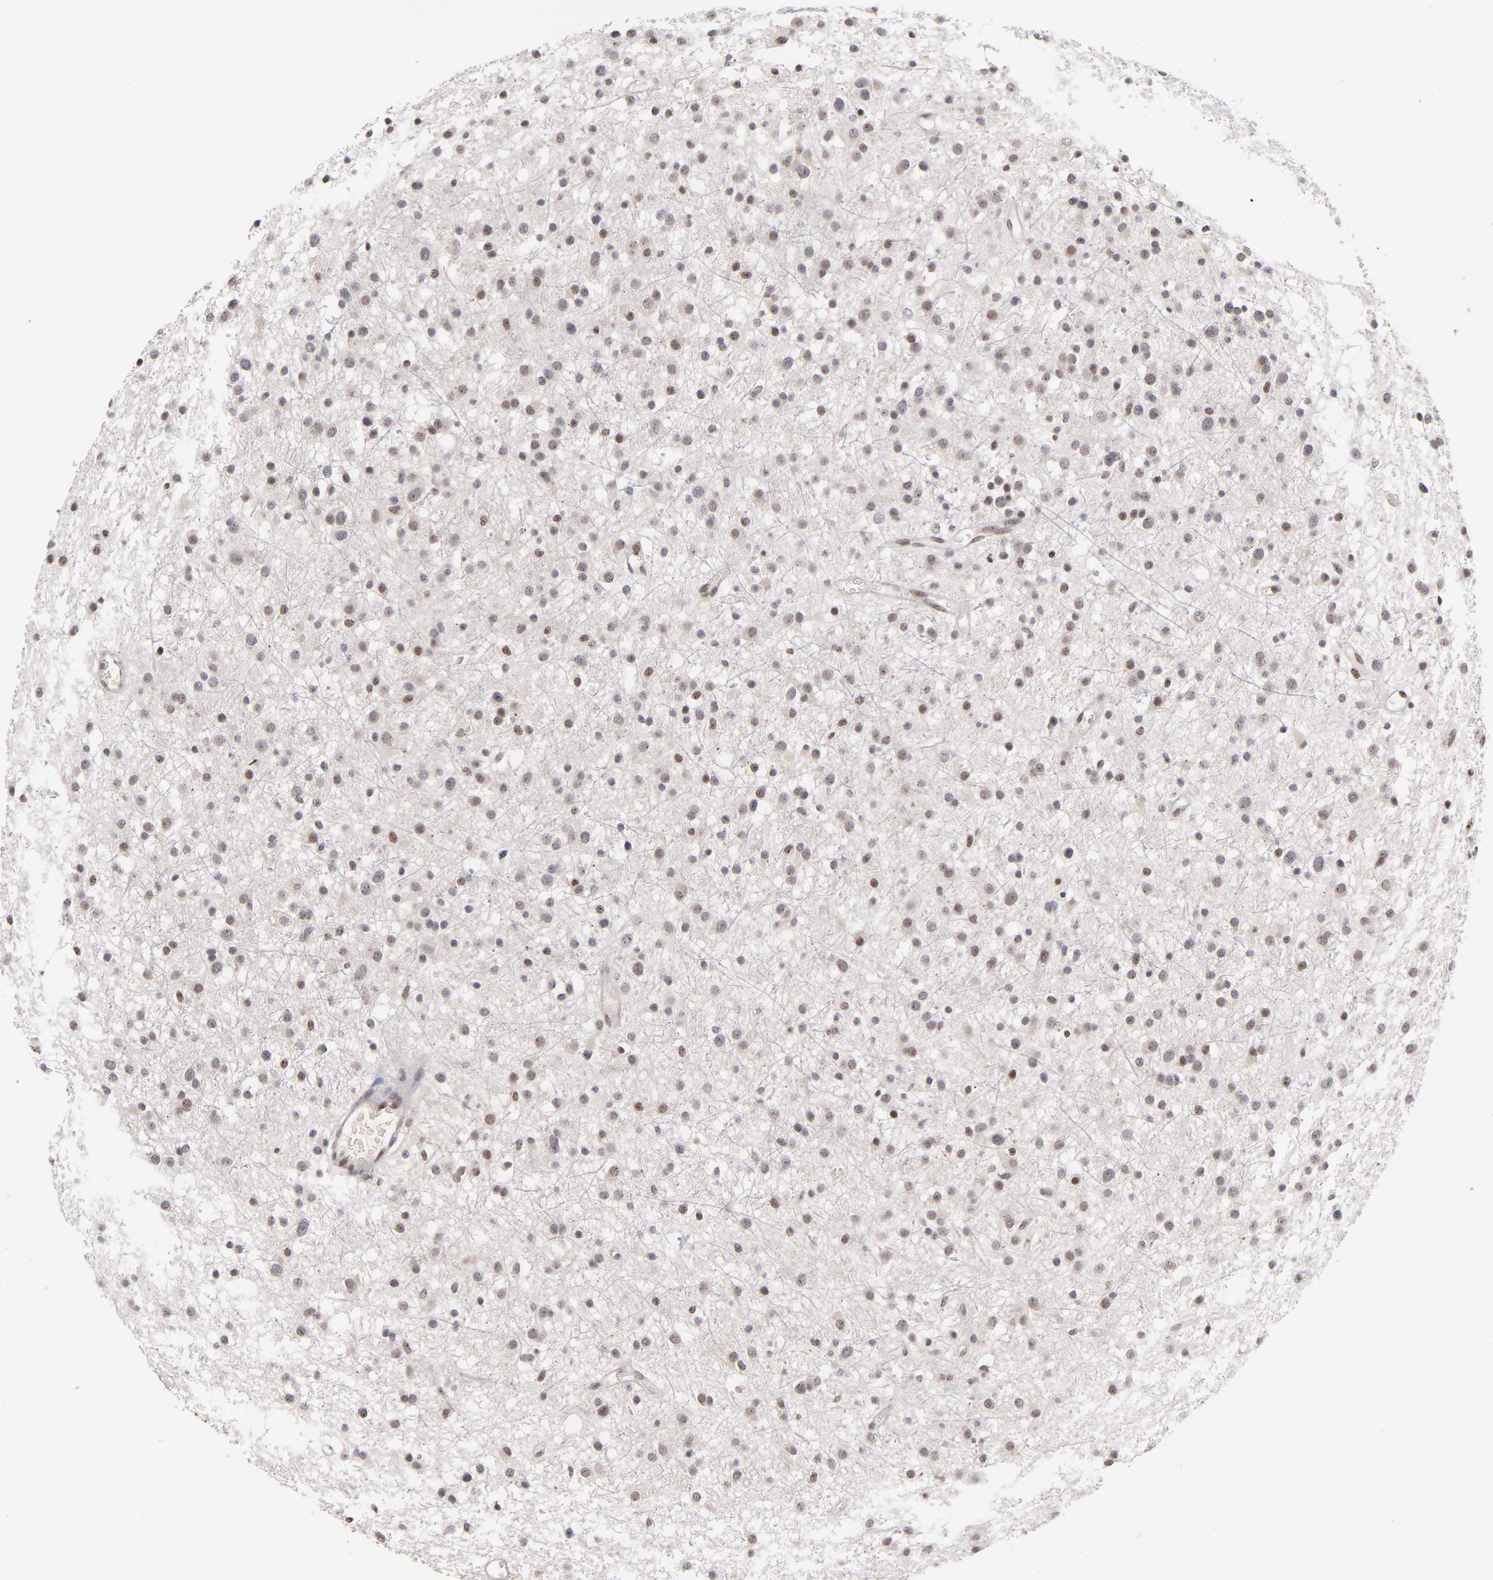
{"staining": {"intensity": "moderate", "quantity": "25%-75%", "location": "nuclear"}, "tissue": "glioma", "cell_type": "Tumor cells", "image_type": "cancer", "snomed": [{"axis": "morphology", "description": "Glioma, malignant, Low grade"}, {"axis": "topography", "description": "Brain"}], "caption": "Human malignant low-grade glioma stained for a protein (brown) displays moderate nuclear positive expression in about 25%-75% of tumor cells.", "gene": "PCNX4", "patient": {"sex": "female", "age": 36}}